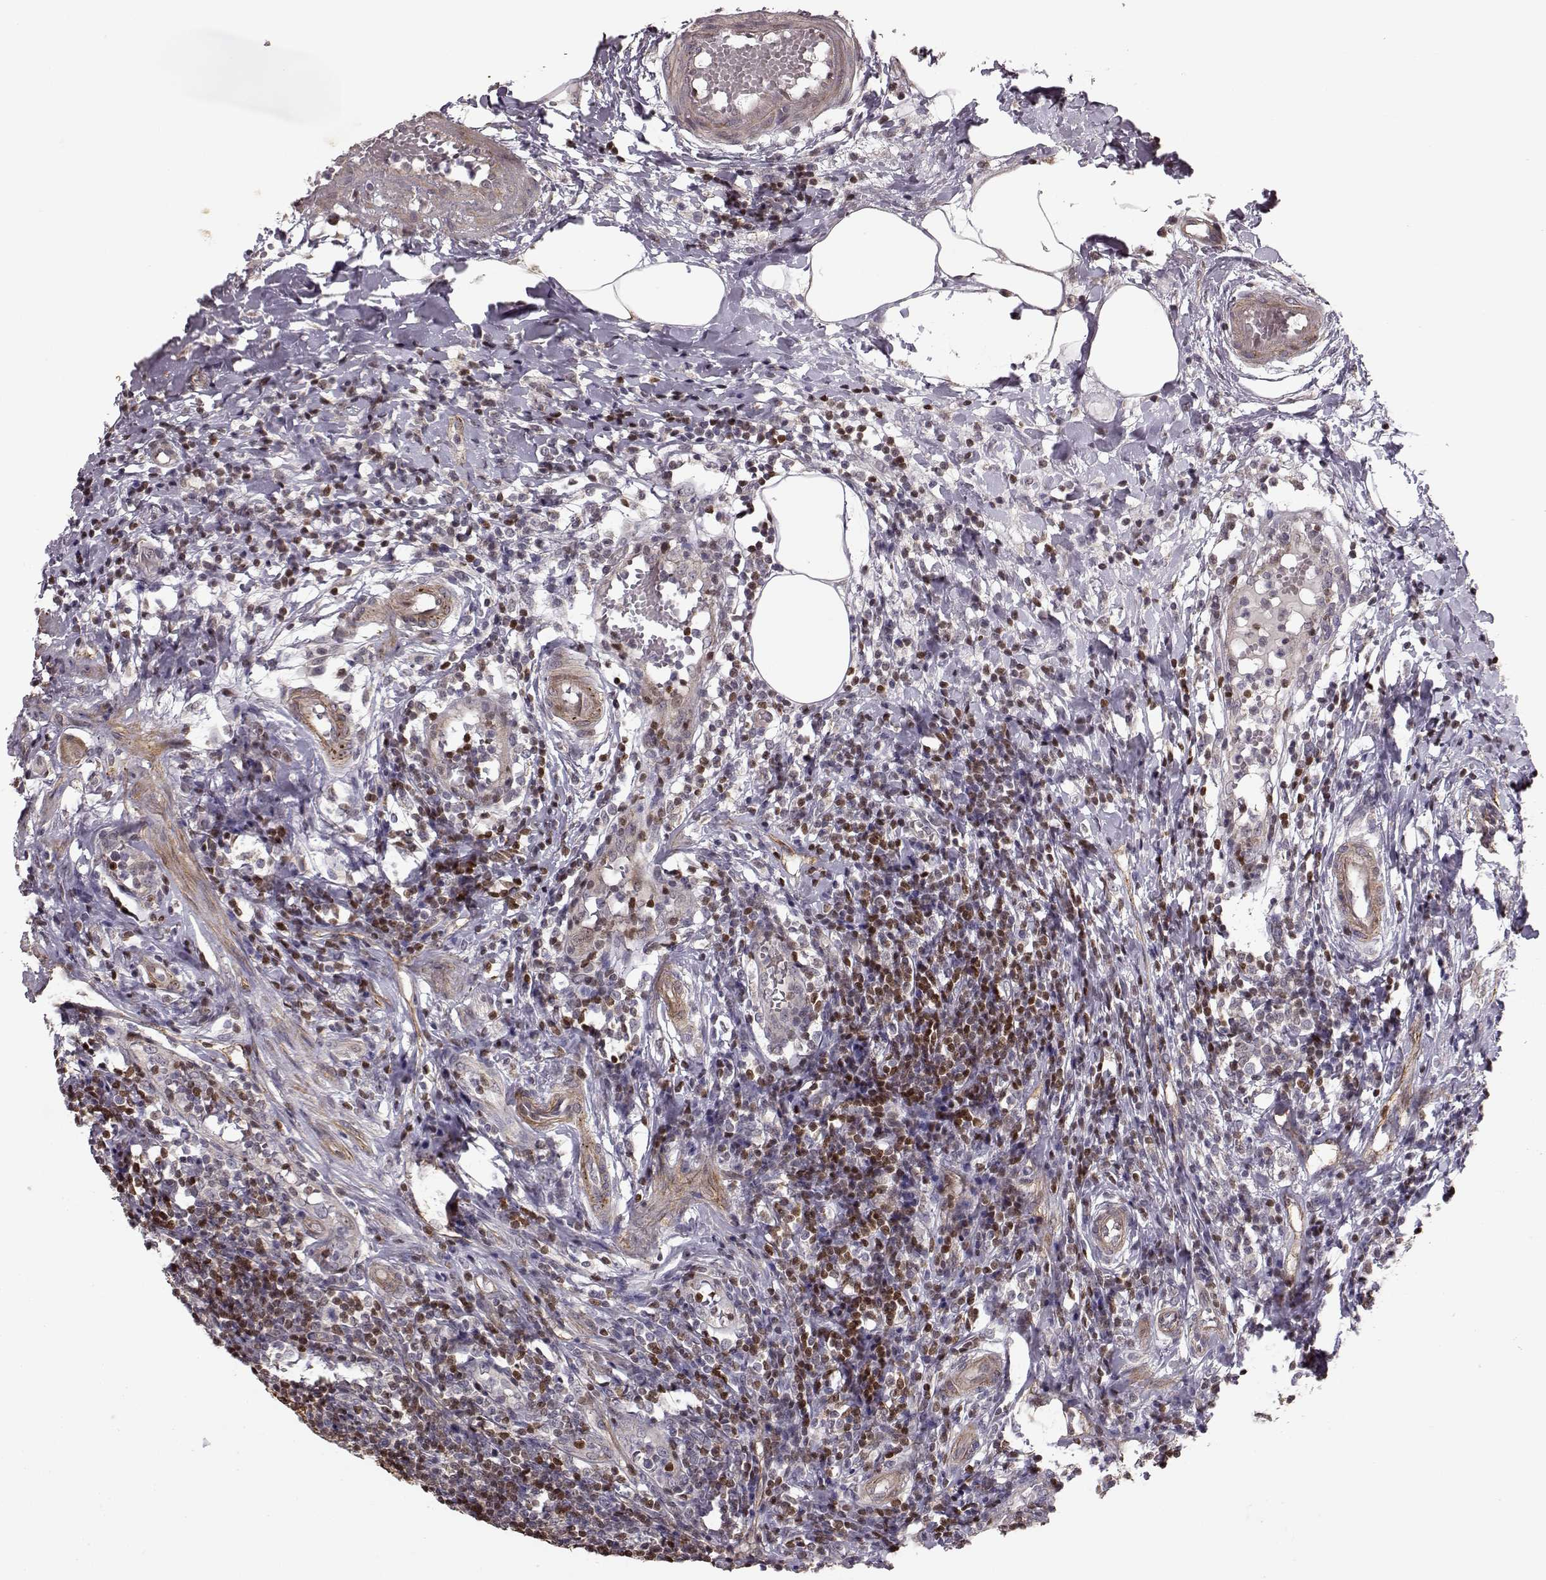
{"staining": {"intensity": "weak", "quantity": ">75%", "location": "cytoplasmic/membranous"}, "tissue": "appendix", "cell_type": "Glandular cells", "image_type": "normal", "snomed": [{"axis": "morphology", "description": "Normal tissue, NOS"}, {"axis": "morphology", "description": "Inflammation, NOS"}, {"axis": "topography", "description": "Appendix"}], "caption": "Immunohistochemistry staining of unremarkable appendix, which displays low levels of weak cytoplasmic/membranous expression in approximately >75% of glandular cells indicating weak cytoplasmic/membranous protein expression. The staining was performed using DAB (3,3'-diaminobenzidine) (brown) for protein detection and nuclei were counterstained in hematoxylin (blue).", "gene": "BACH2", "patient": {"sex": "male", "age": 16}}